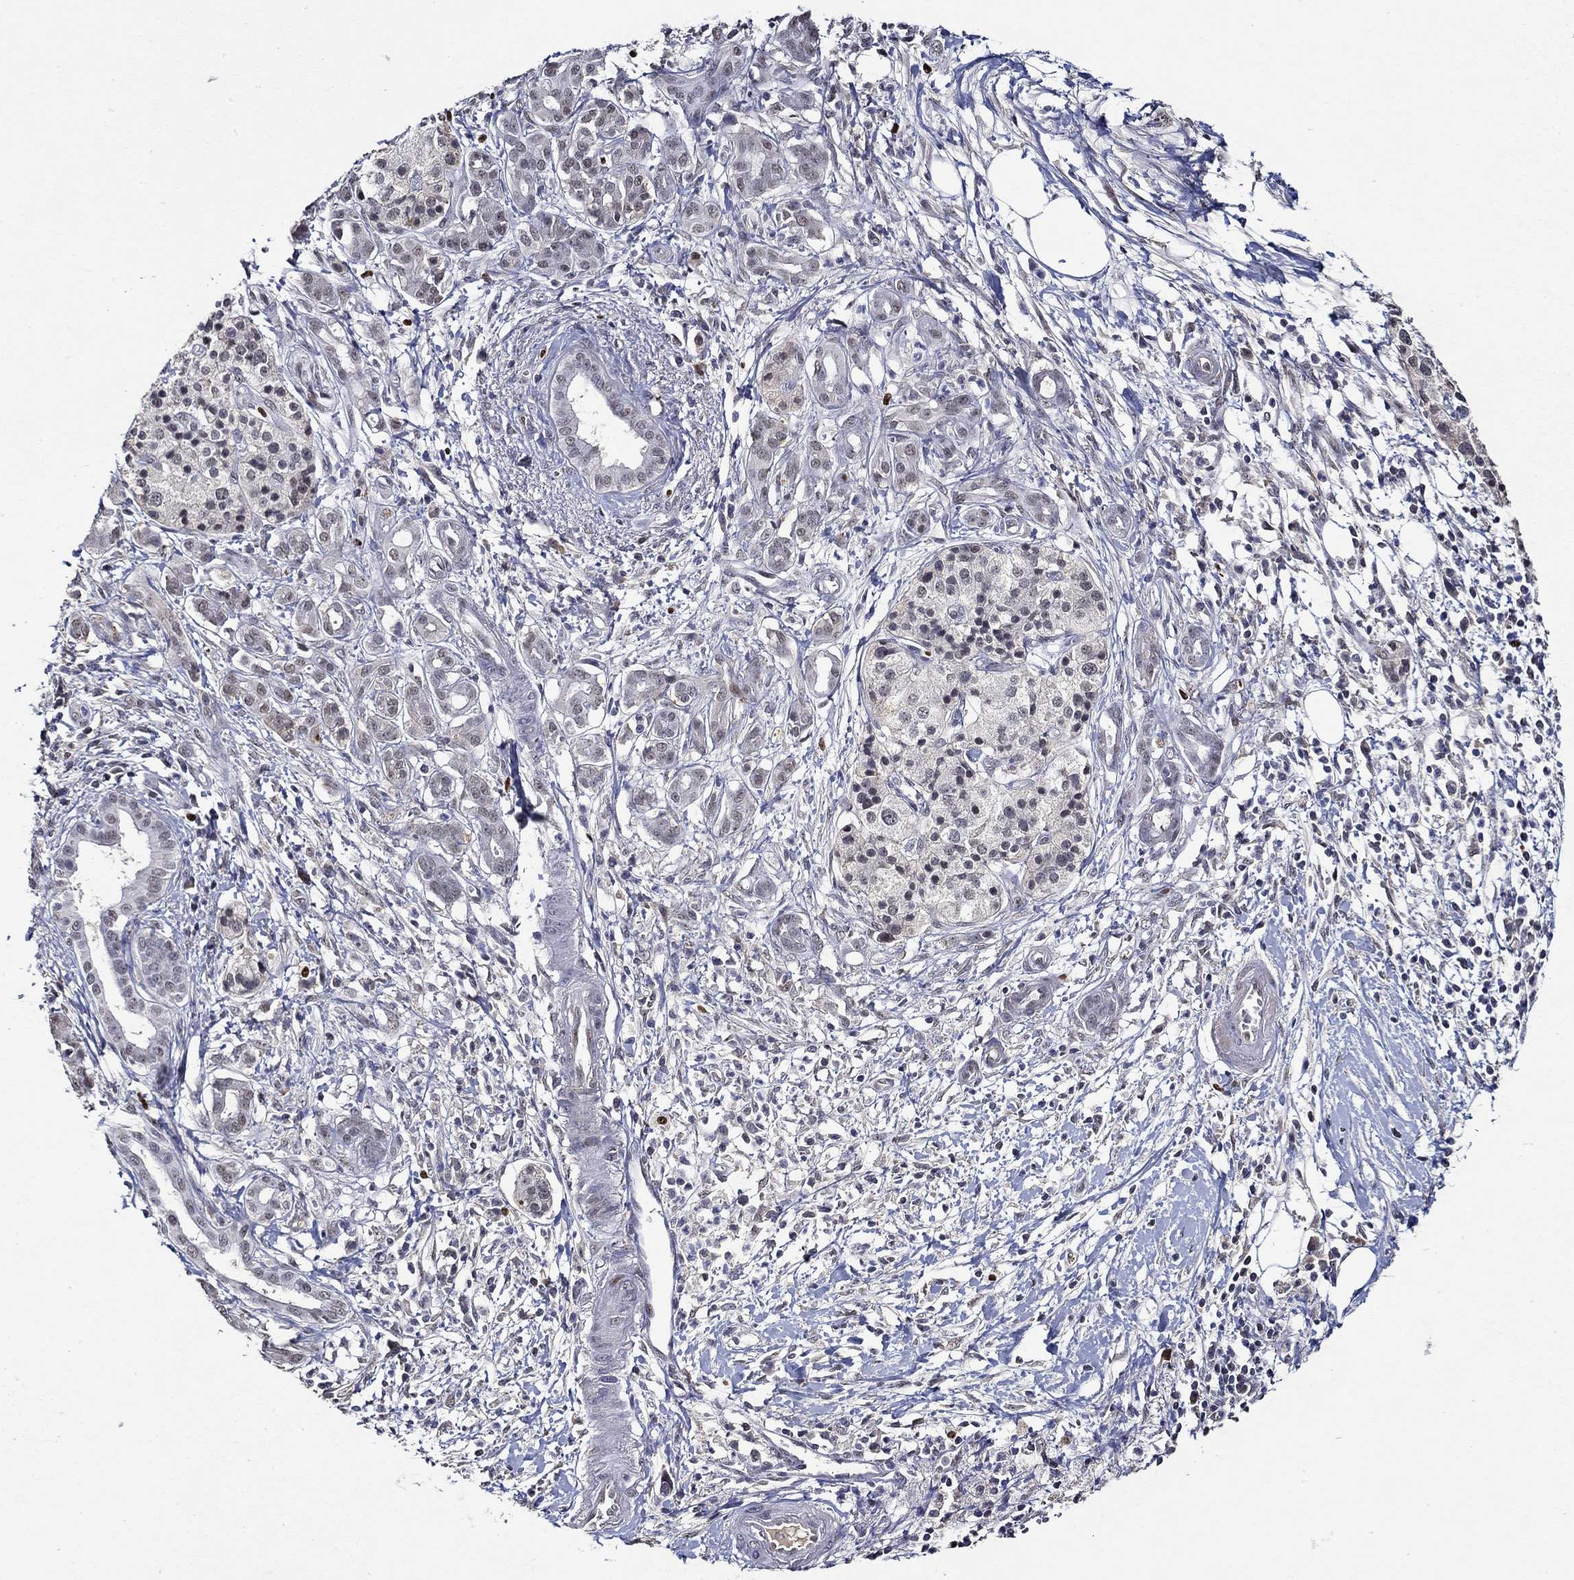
{"staining": {"intensity": "negative", "quantity": "none", "location": "none"}, "tissue": "pancreatic cancer", "cell_type": "Tumor cells", "image_type": "cancer", "snomed": [{"axis": "morphology", "description": "Adenocarcinoma, NOS"}, {"axis": "topography", "description": "Pancreas"}], "caption": "The micrograph exhibits no staining of tumor cells in pancreatic cancer (adenocarcinoma). Brightfield microscopy of immunohistochemistry stained with DAB (3,3'-diaminobenzidine) (brown) and hematoxylin (blue), captured at high magnification.", "gene": "GATA2", "patient": {"sex": "male", "age": 72}}